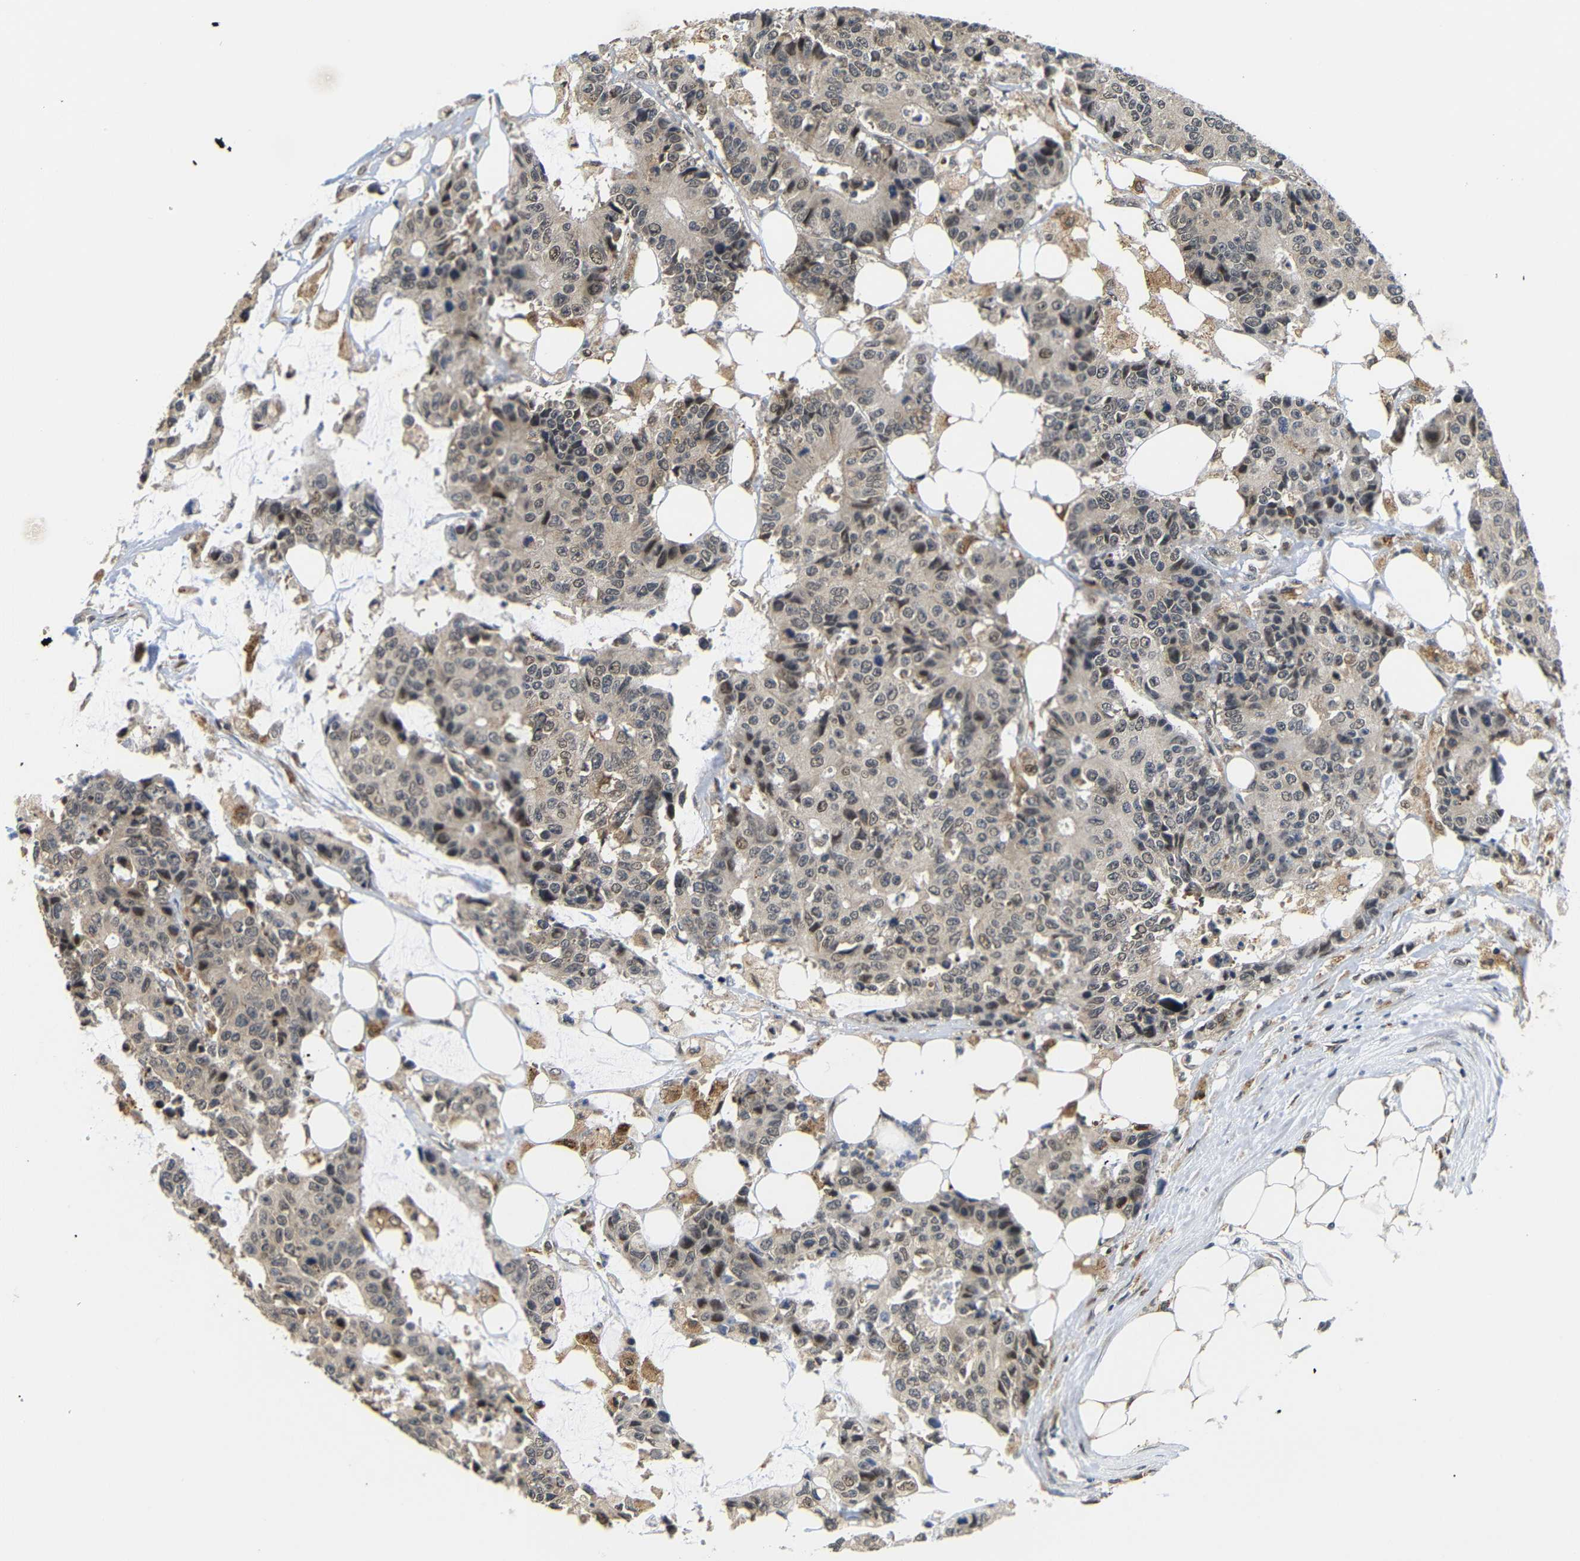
{"staining": {"intensity": "weak", "quantity": ">75%", "location": "cytoplasmic/membranous,nuclear"}, "tissue": "colorectal cancer", "cell_type": "Tumor cells", "image_type": "cancer", "snomed": [{"axis": "morphology", "description": "Adenocarcinoma, NOS"}, {"axis": "topography", "description": "Colon"}], "caption": "Tumor cells demonstrate low levels of weak cytoplasmic/membranous and nuclear positivity in approximately >75% of cells in colorectal cancer (adenocarcinoma). (IHC, brightfield microscopy, high magnification).", "gene": "GJA5", "patient": {"sex": "female", "age": 86}}